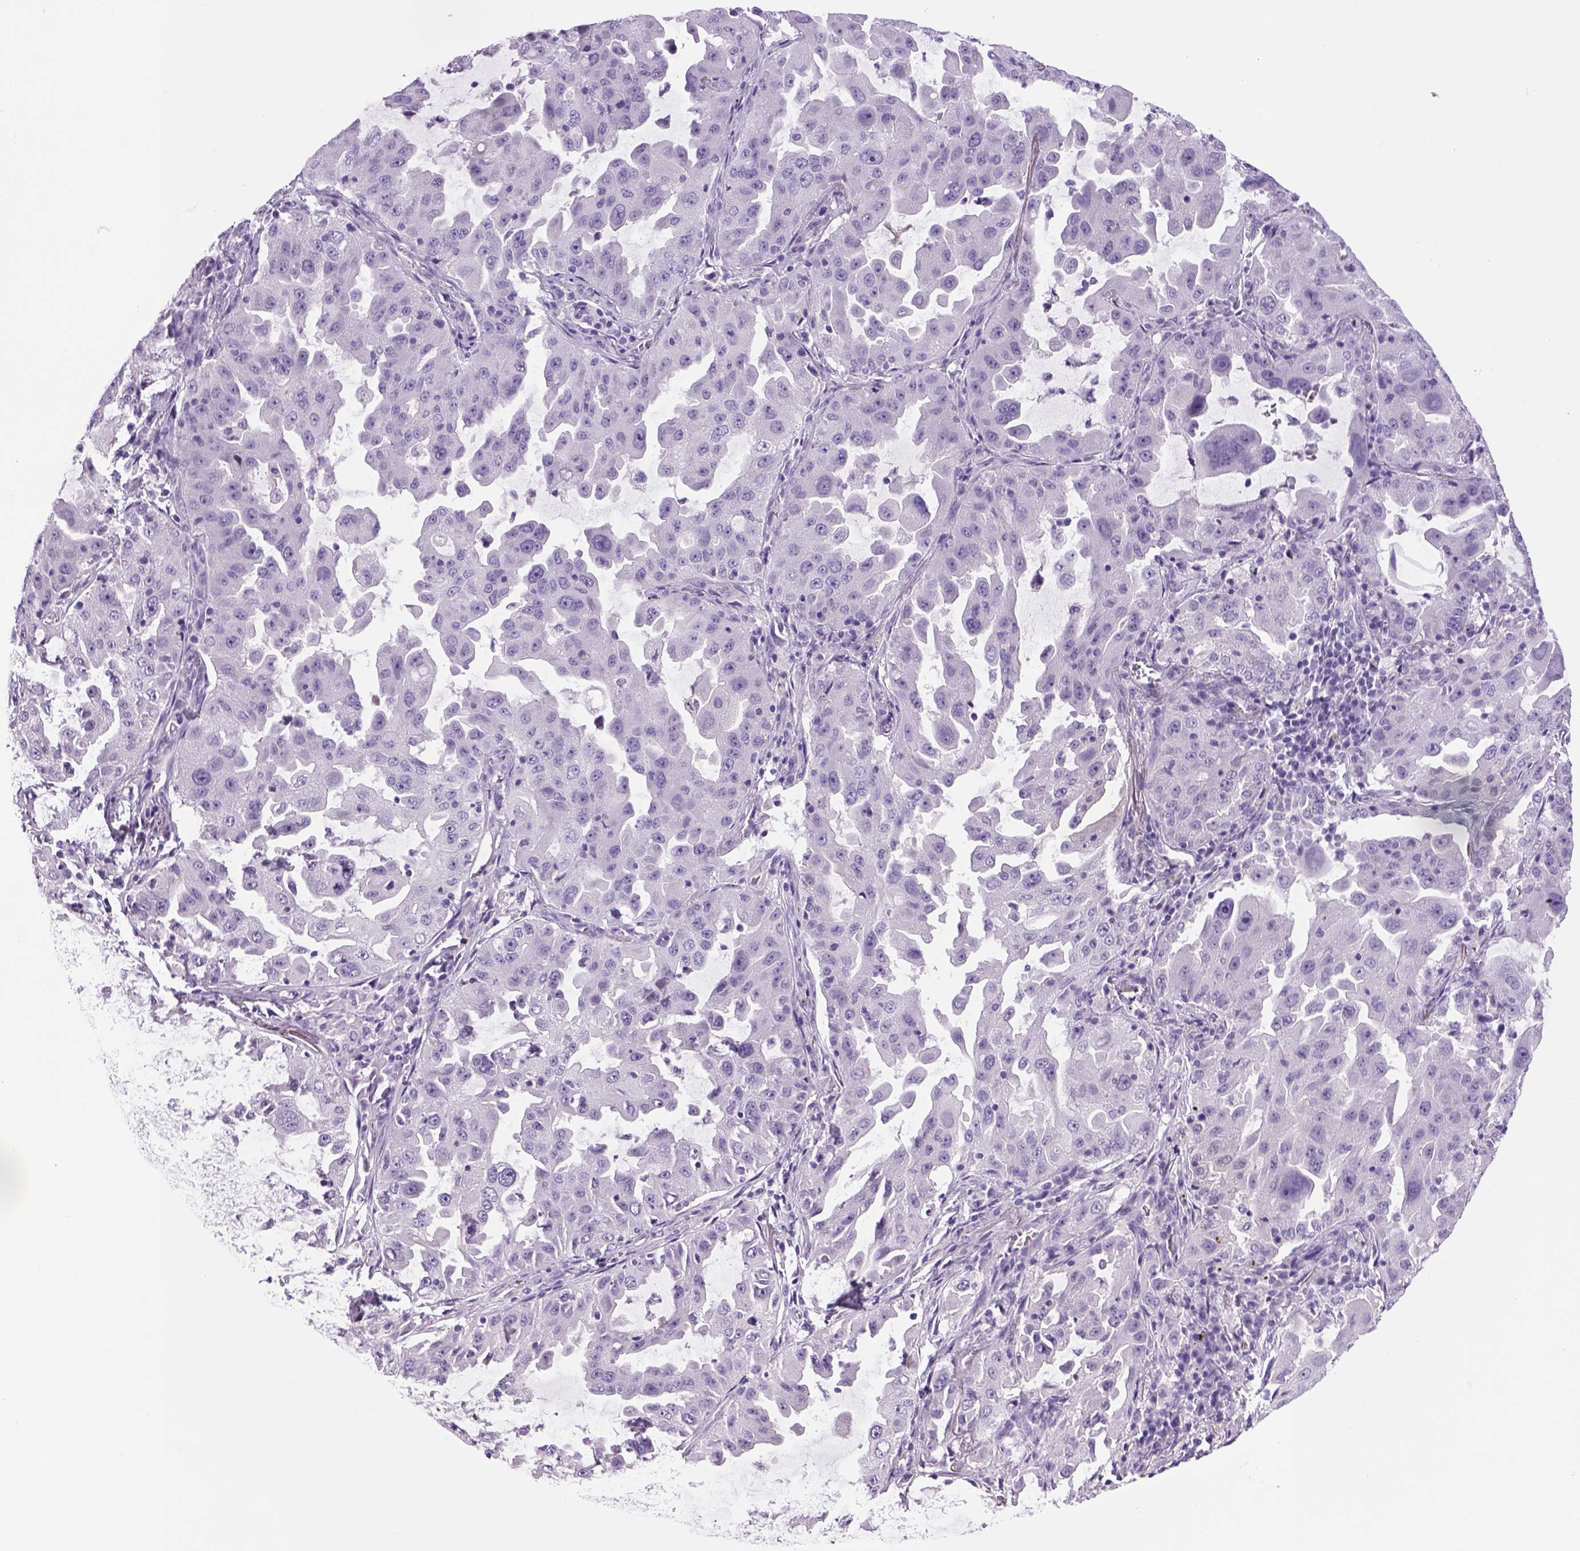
{"staining": {"intensity": "negative", "quantity": "none", "location": "none"}, "tissue": "lung cancer", "cell_type": "Tumor cells", "image_type": "cancer", "snomed": [{"axis": "morphology", "description": "Adenocarcinoma, NOS"}, {"axis": "topography", "description": "Lung"}], "caption": "Human lung adenocarcinoma stained for a protein using IHC displays no staining in tumor cells.", "gene": "DBH", "patient": {"sex": "female", "age": 61}}